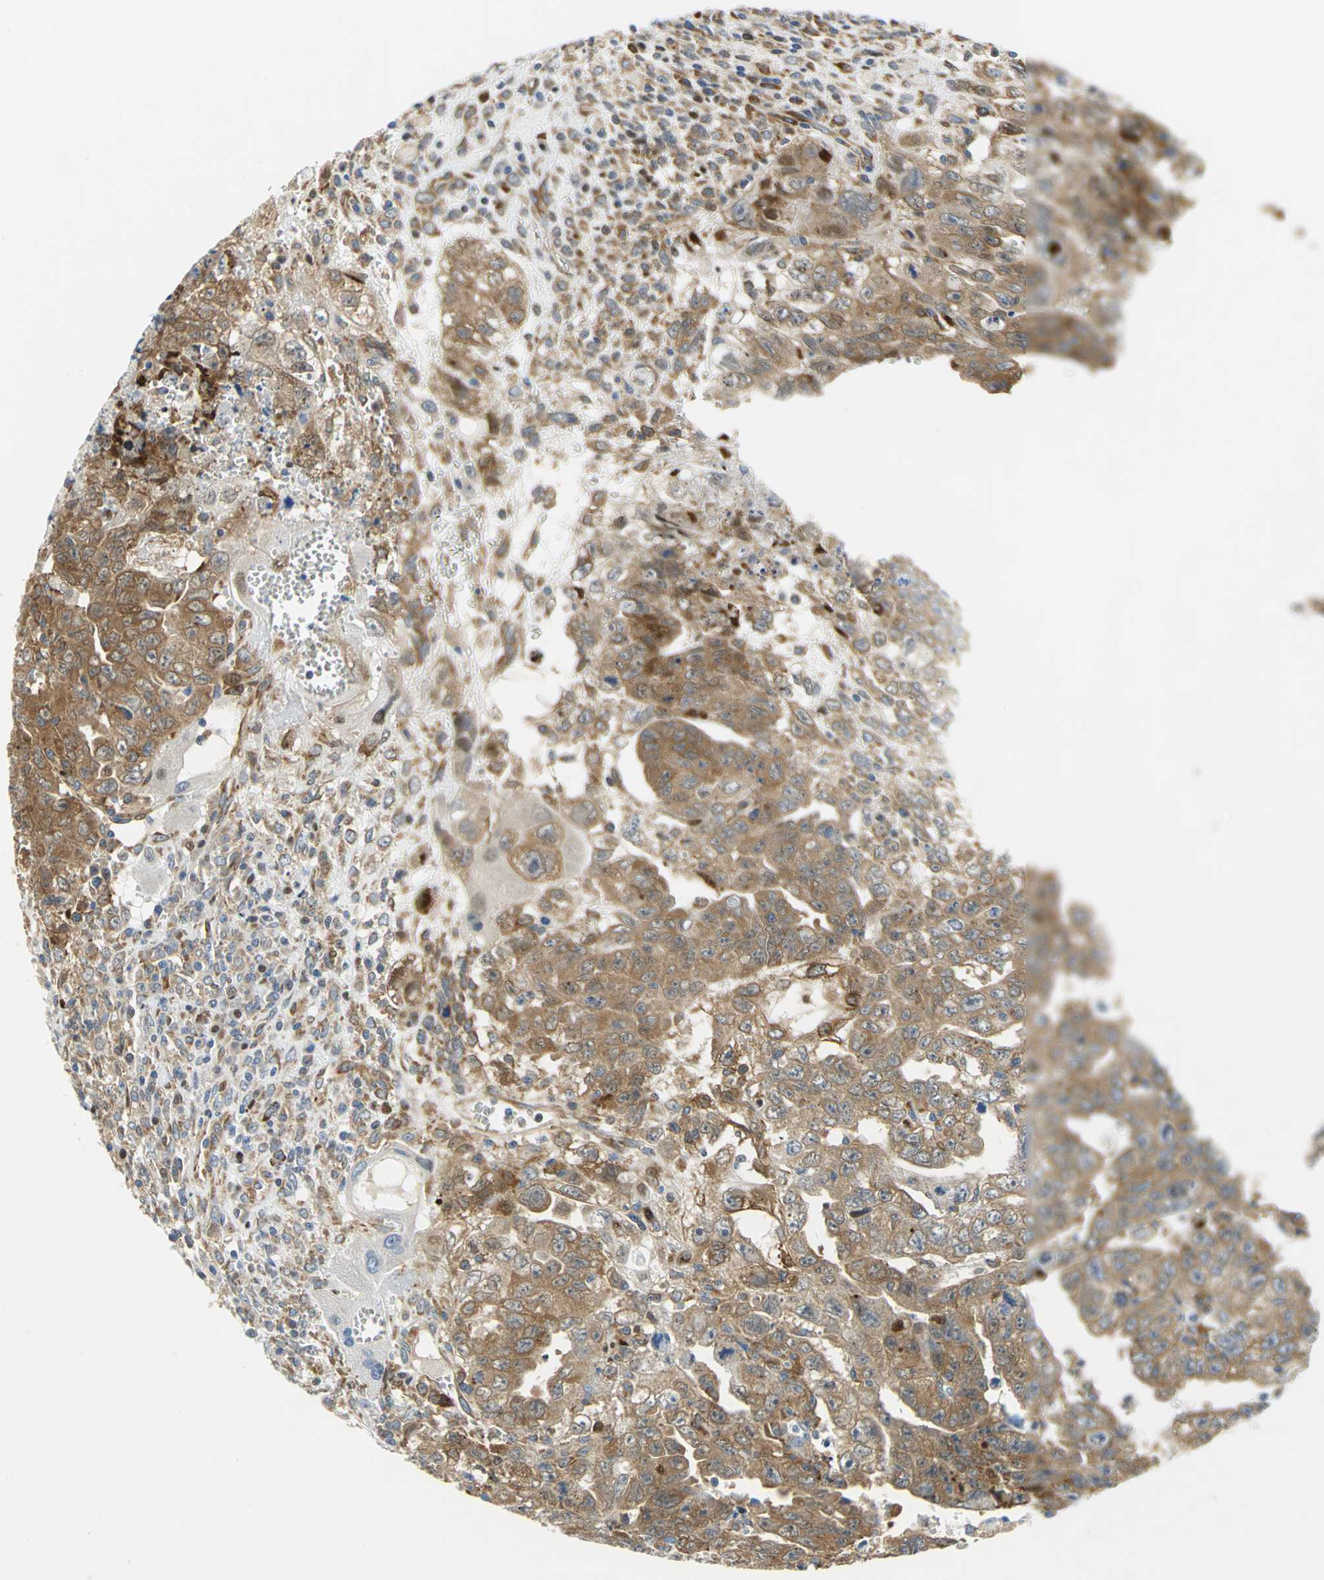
{"staining": {"intensity": "strong", "quantity": ">75%", "location": "cytoplasmic/membranous,nuclear"}, "tissue": "testis cancer", "cell_type": "Tumor cells", "image_type": "cancer", "snomed": [{"axis": "morphology", "description": "Carcinoma, Embryonal, NOS"}, {"axis": "topography", "description": "Testis"}], "caption": "Tumor cells display high levels of strong cytoplasmic/membranous and nuclear expression in about >75% of cells in testis cancer.", "gene": "YBX1", "patient": {"sex": "male", "age": 28}}